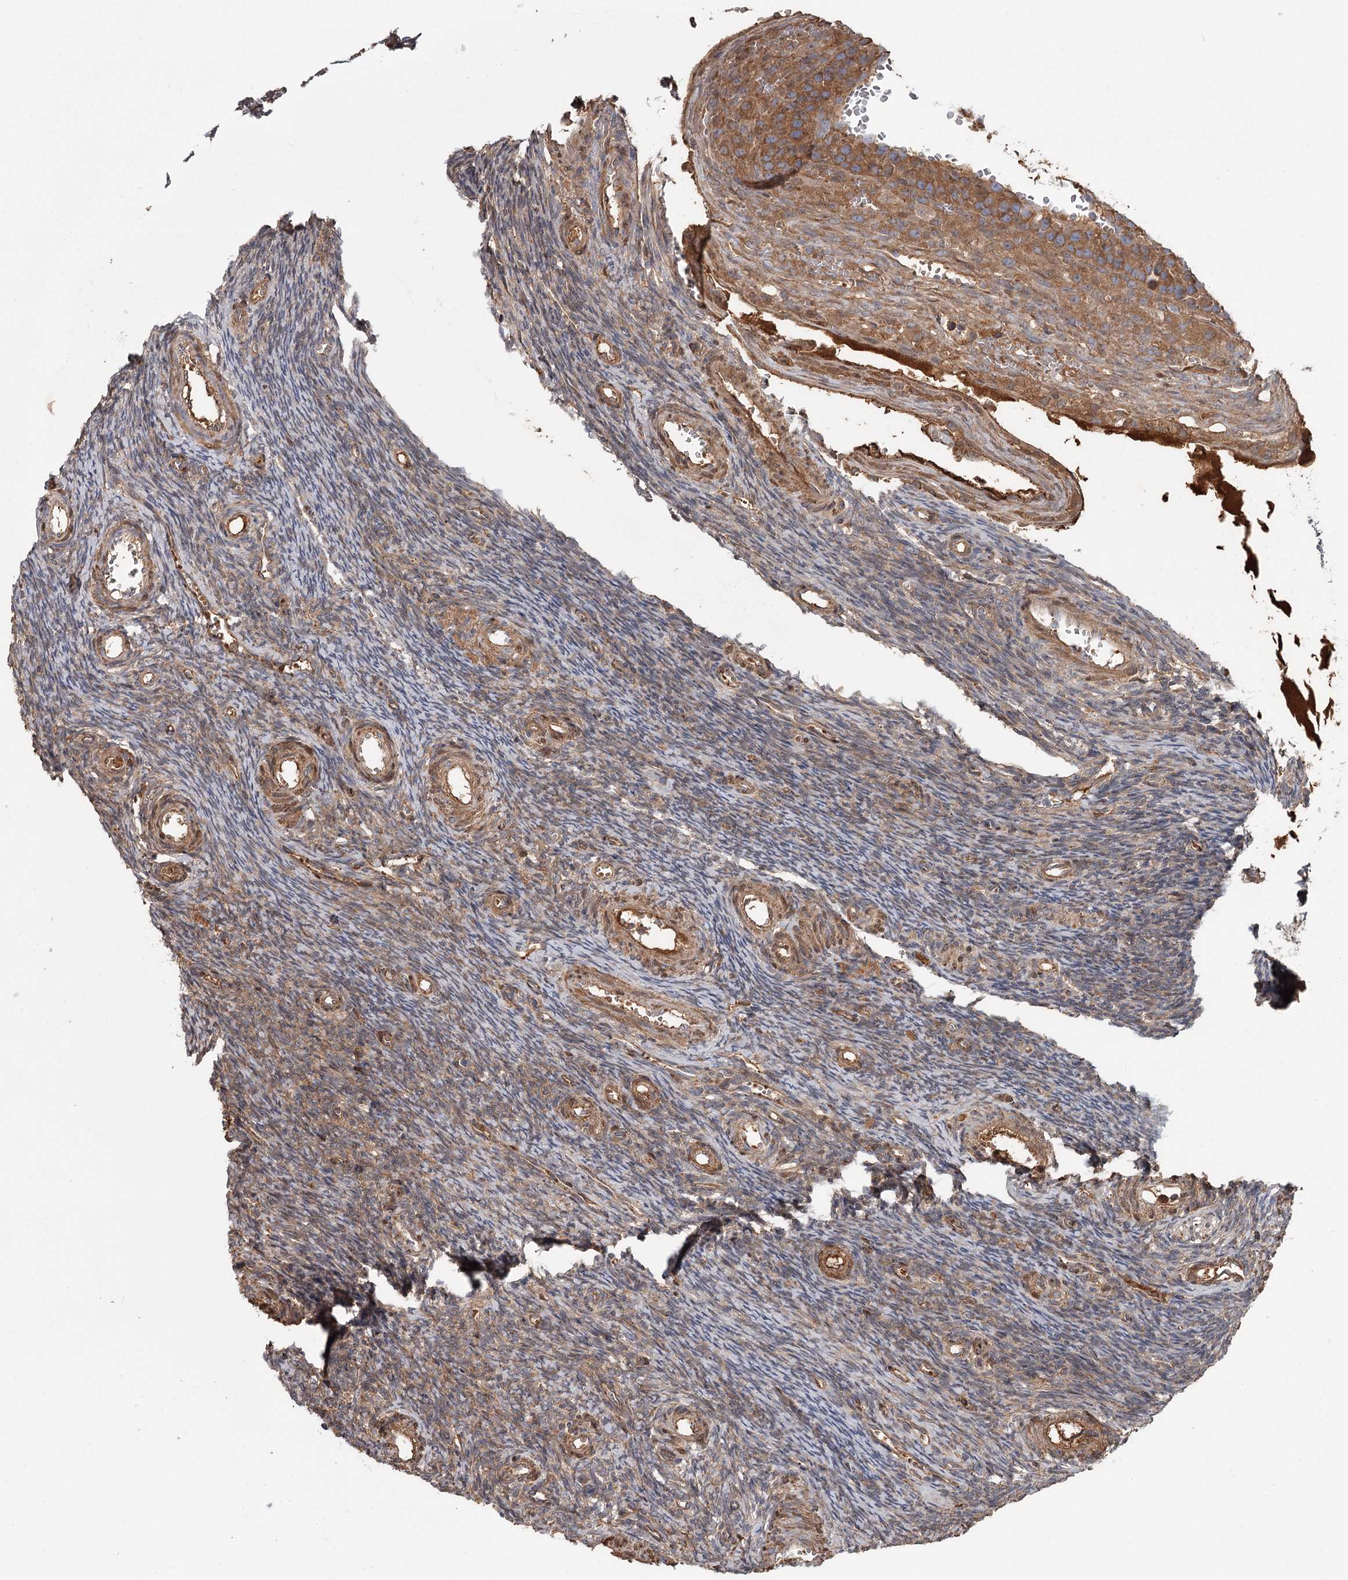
{"staining": {"intensity": "moderate", "quantity": "<25%", "location": "cytoplasmic/membranous"}, "tissue": "ovary", "cell_type": "Ovarian stroma cells", "image_type": "normal", "snomed": [{"axis": "morphology", "description": "Normal tissue, NOS"}, {"axis": "topography", "description": "Ovary"}], "caption": "IHC photomicrograph of benign human ovary stained for a protein (brown), which shows low levels of moderate cytoplasmic/membranous positivity in about <25% of ovarian stroma cells.", "gene": "DHRS9", "patient": {"sex": "female", "age": 39}}